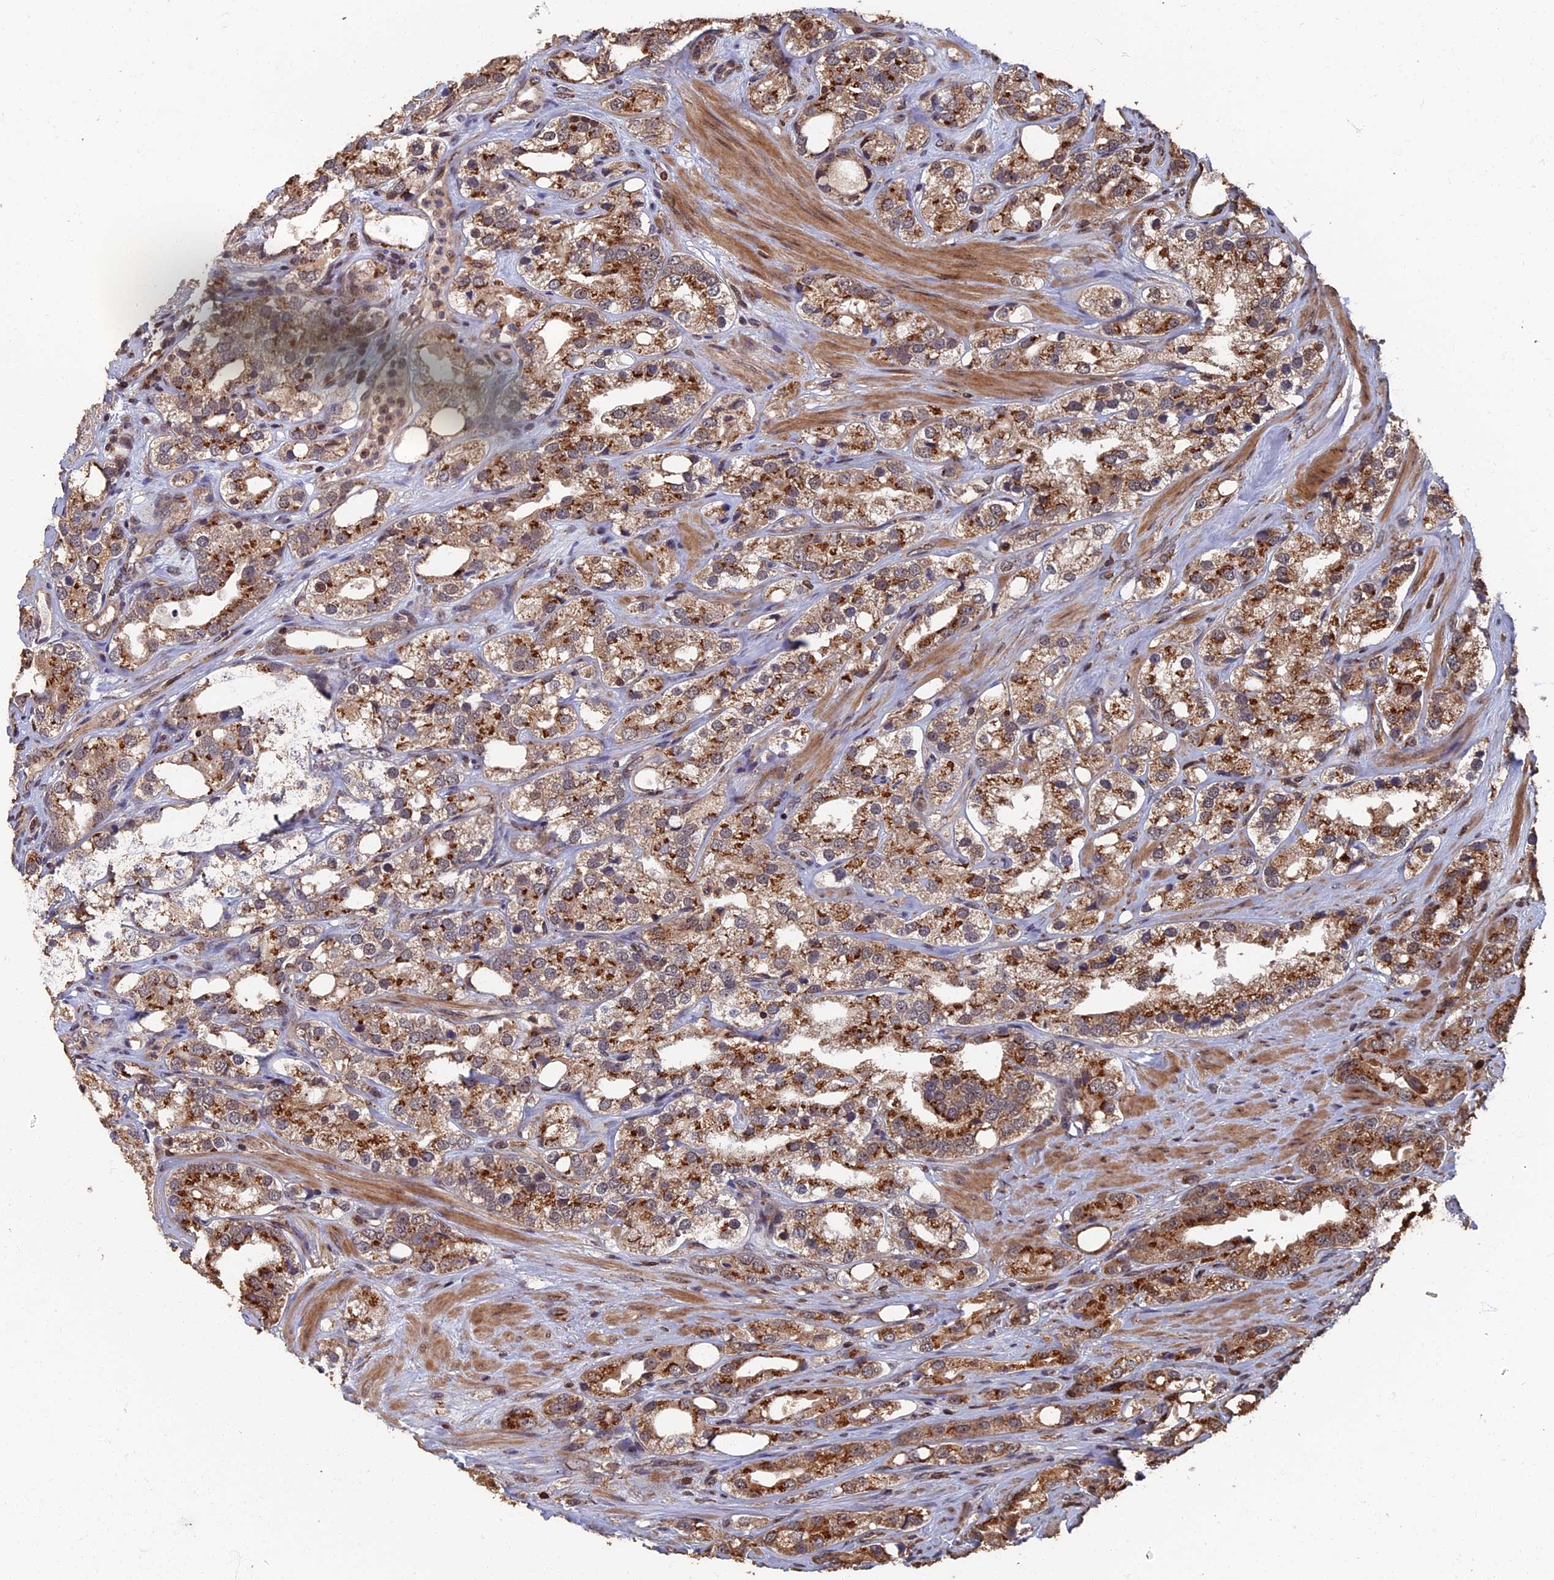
{"staining": {"intensity": "strong", "quantity": ">75%", "location": "cytoplasmic/membranous"}, "tissue": "prostate cancer", "cell_type": "Tumor cells", "image_type": "cancer", "snomed": [{"axis": "morphology", "description": "Adenocarcinoma, NOS"}, {"axis": "topography", "description": "Prostate"}], "caption": "Human prostate cancer (adenocarcinoma) stained for a protein (brown) demonstrates strong cytoplasmic/membranous positive staining in about >75% of tumor cells.", "gene": "RASGRF1", "patient": {"sex": "male", "age": 79}}